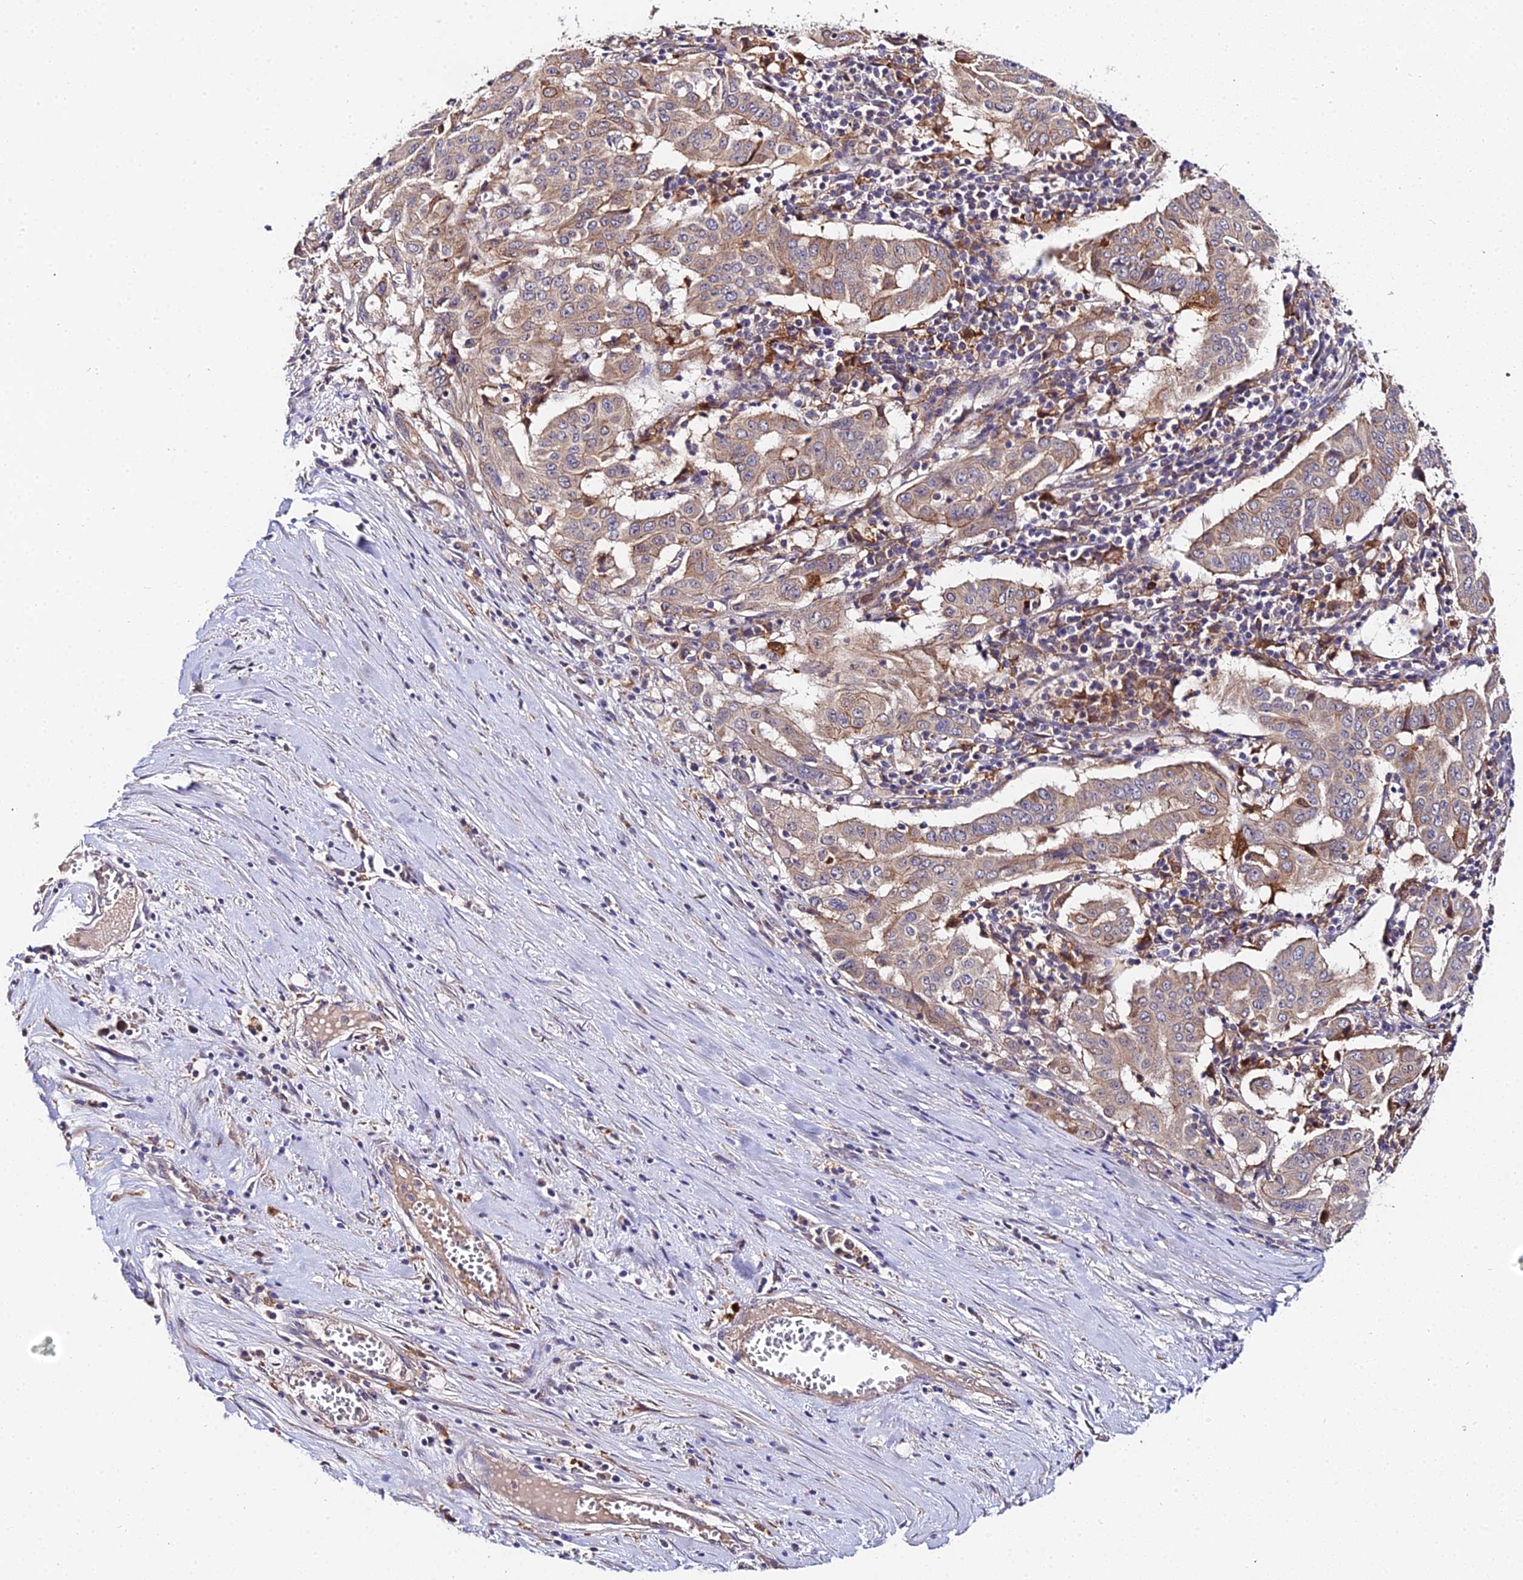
{"staining": {"intensity": "weak", "quantity": ">75%", "location": "cytoplasmic/membranous"}, "tissue": "pancreatic cancer", "cell_type": "Tumor cells", "image_type": "cancer", "snomed": [{"axis": "morphology", "description": "Adenocarcinoma, NOS"}, {"axis": "topography", "description": "Pancreas"}], "caption": "Immunohistochemistry (IHC) (DAB) staining of pancreatic cancer reveals weak cytoplasmic/membranous protein positivity in about >75% of tumor cells.", "gene": "ZBED8", "patient": {"sex": "male", "age": 63}}